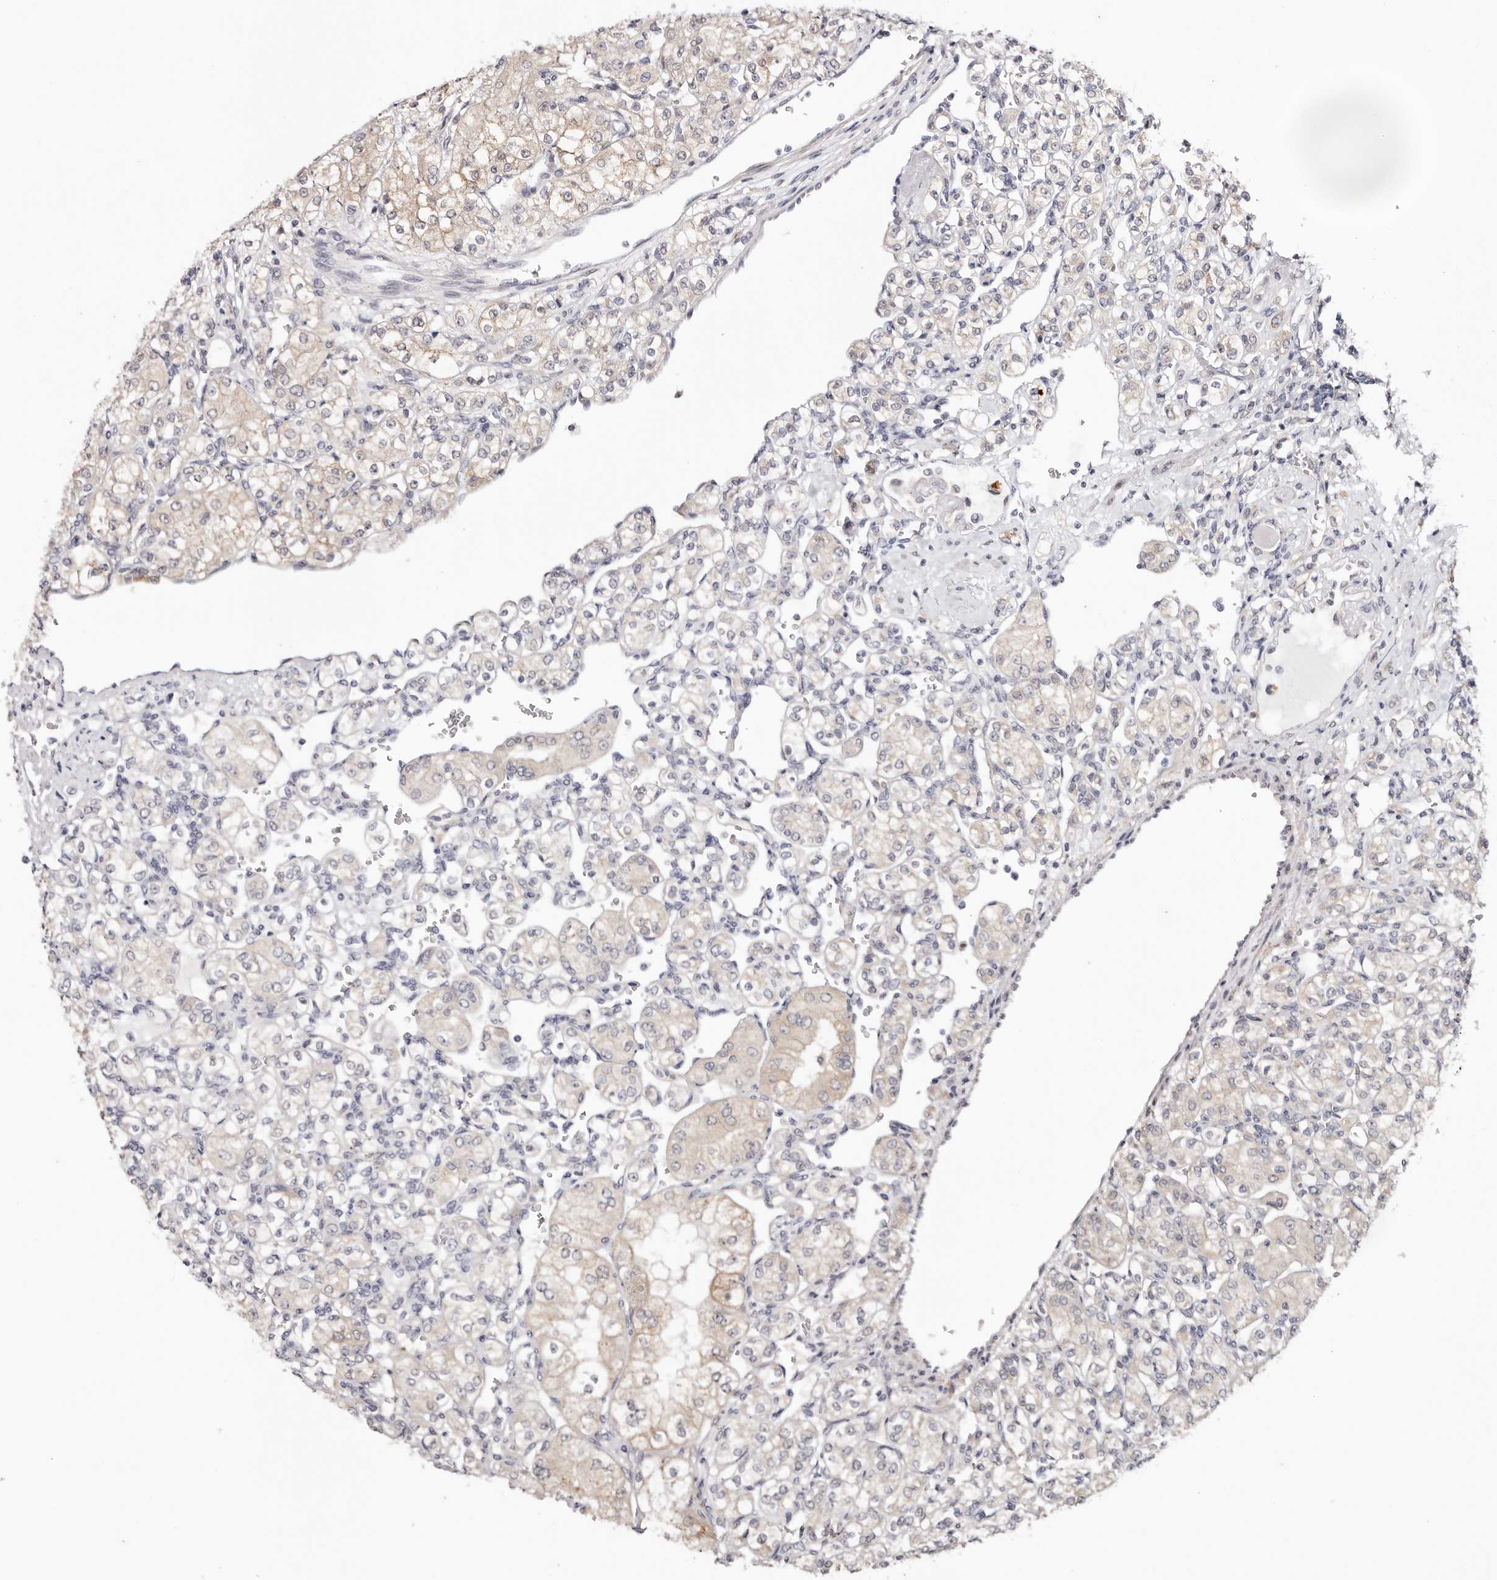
{"staining": {"intensity": "weak", "quantity": "<25%", "location": "cytoplasmic/membranous"}, "tissue": "renal cancer", "cell_type": "Tumor cells", "image_type": "cancer", "snomed": [{"axis": "morphology", "description": "Adenocarcinoma, NOS"}, {"axis": "topography", "description": "Kidney"}], "caption": "This is a micrograph of immunohistochemistry staining of renal cancer, which shows no positivity in tumor cells.", "gene": "TYW3", "patient": {"sex": "male", "age": 77}}